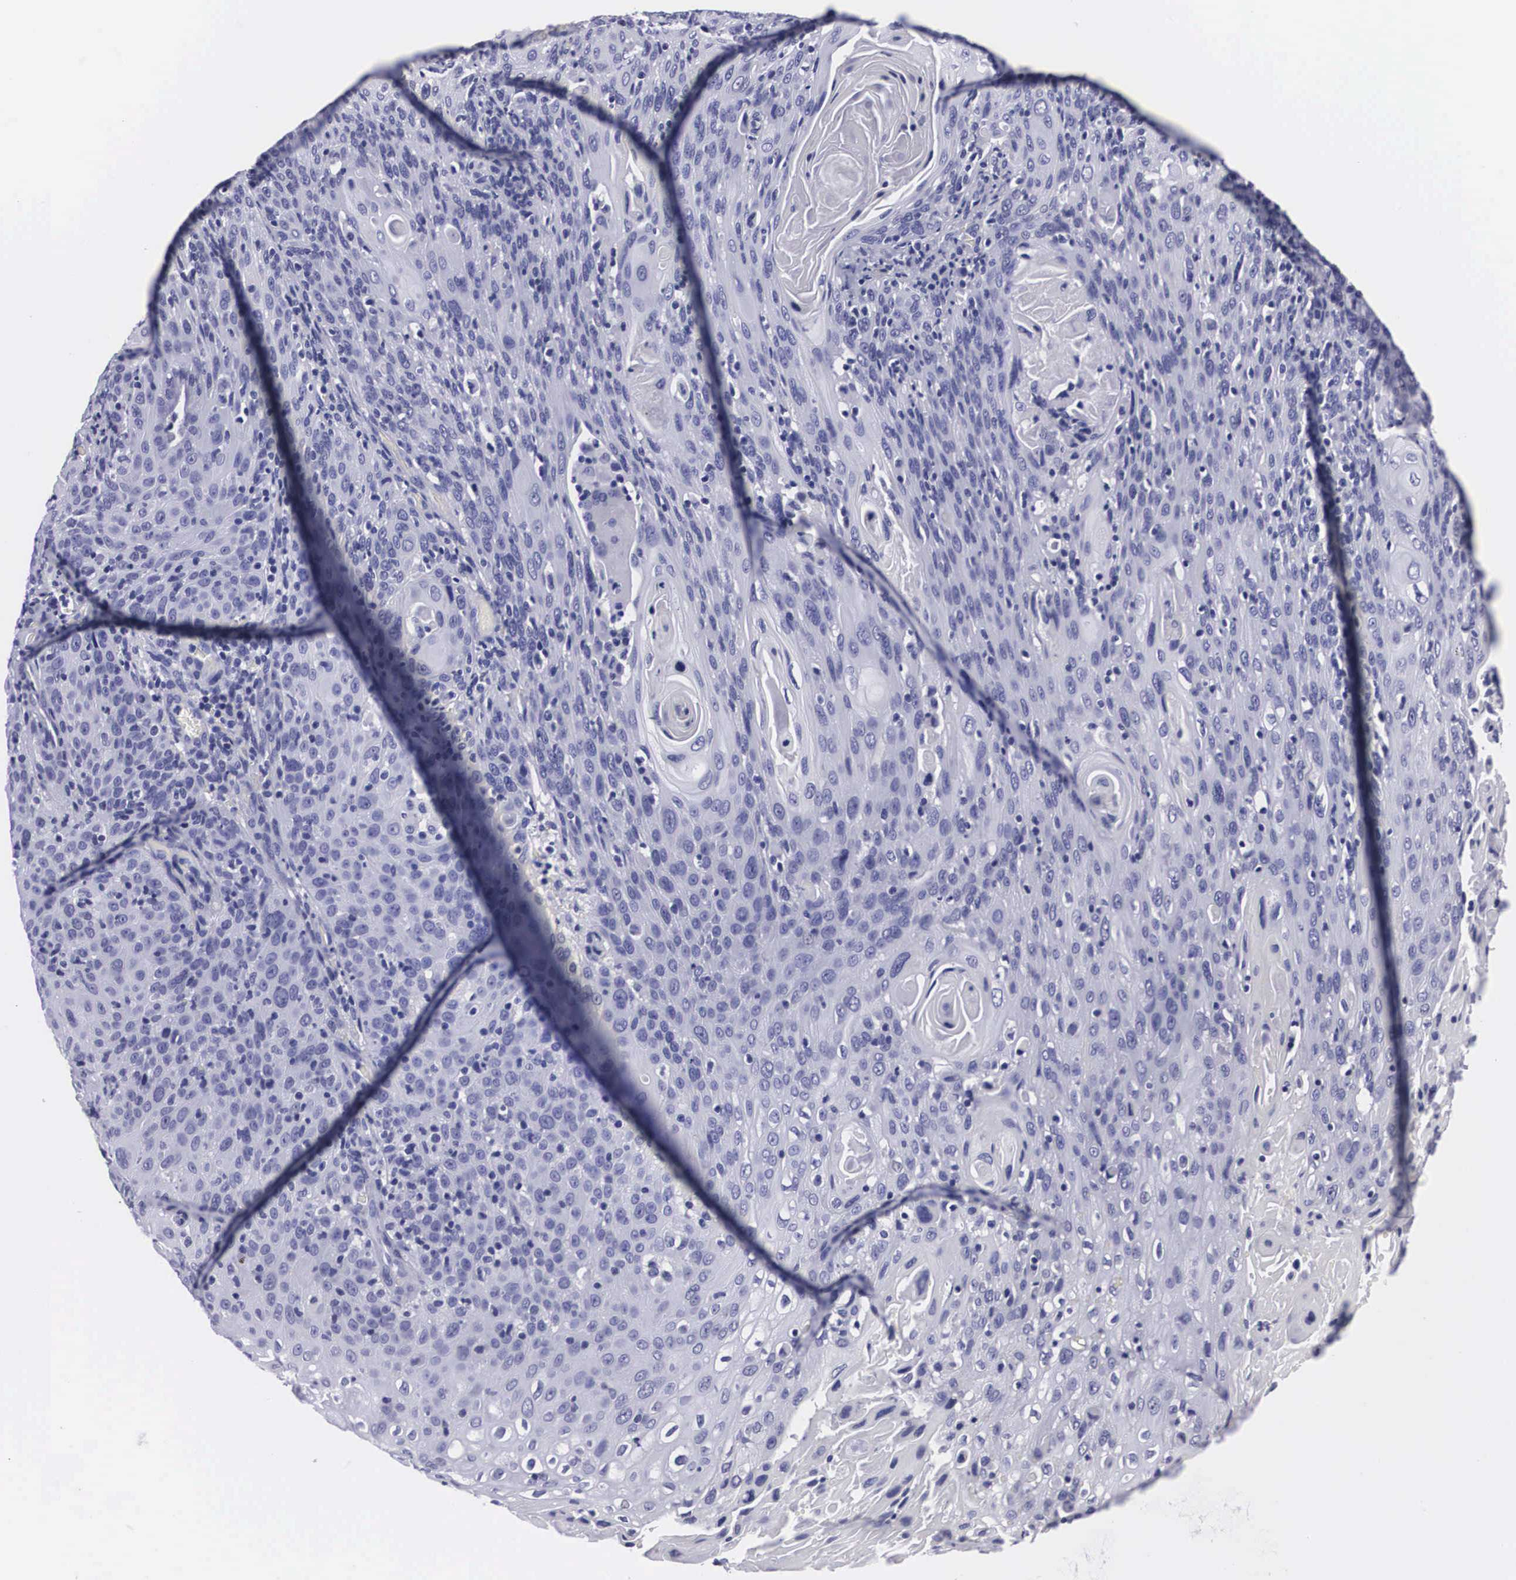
{"staining": {"intensity": "negative", "quantity": "none", "location": "none"}, "tissue": "cervical cancer", "cell_type": "Tumor cells", "image_type": "cancer", "snomed": [{"axis": "morphology", "description": "Squamous cell carcinoma, NOS"}, {"axis": "topography", "description": "Cervix"}], "caption": "Protein analysis of cervical squamous cell carcinoma demonstrates no significant staining in tumor cells.", "gene": "C22orf31", "patient": {"sex": "female", "age": 54}}